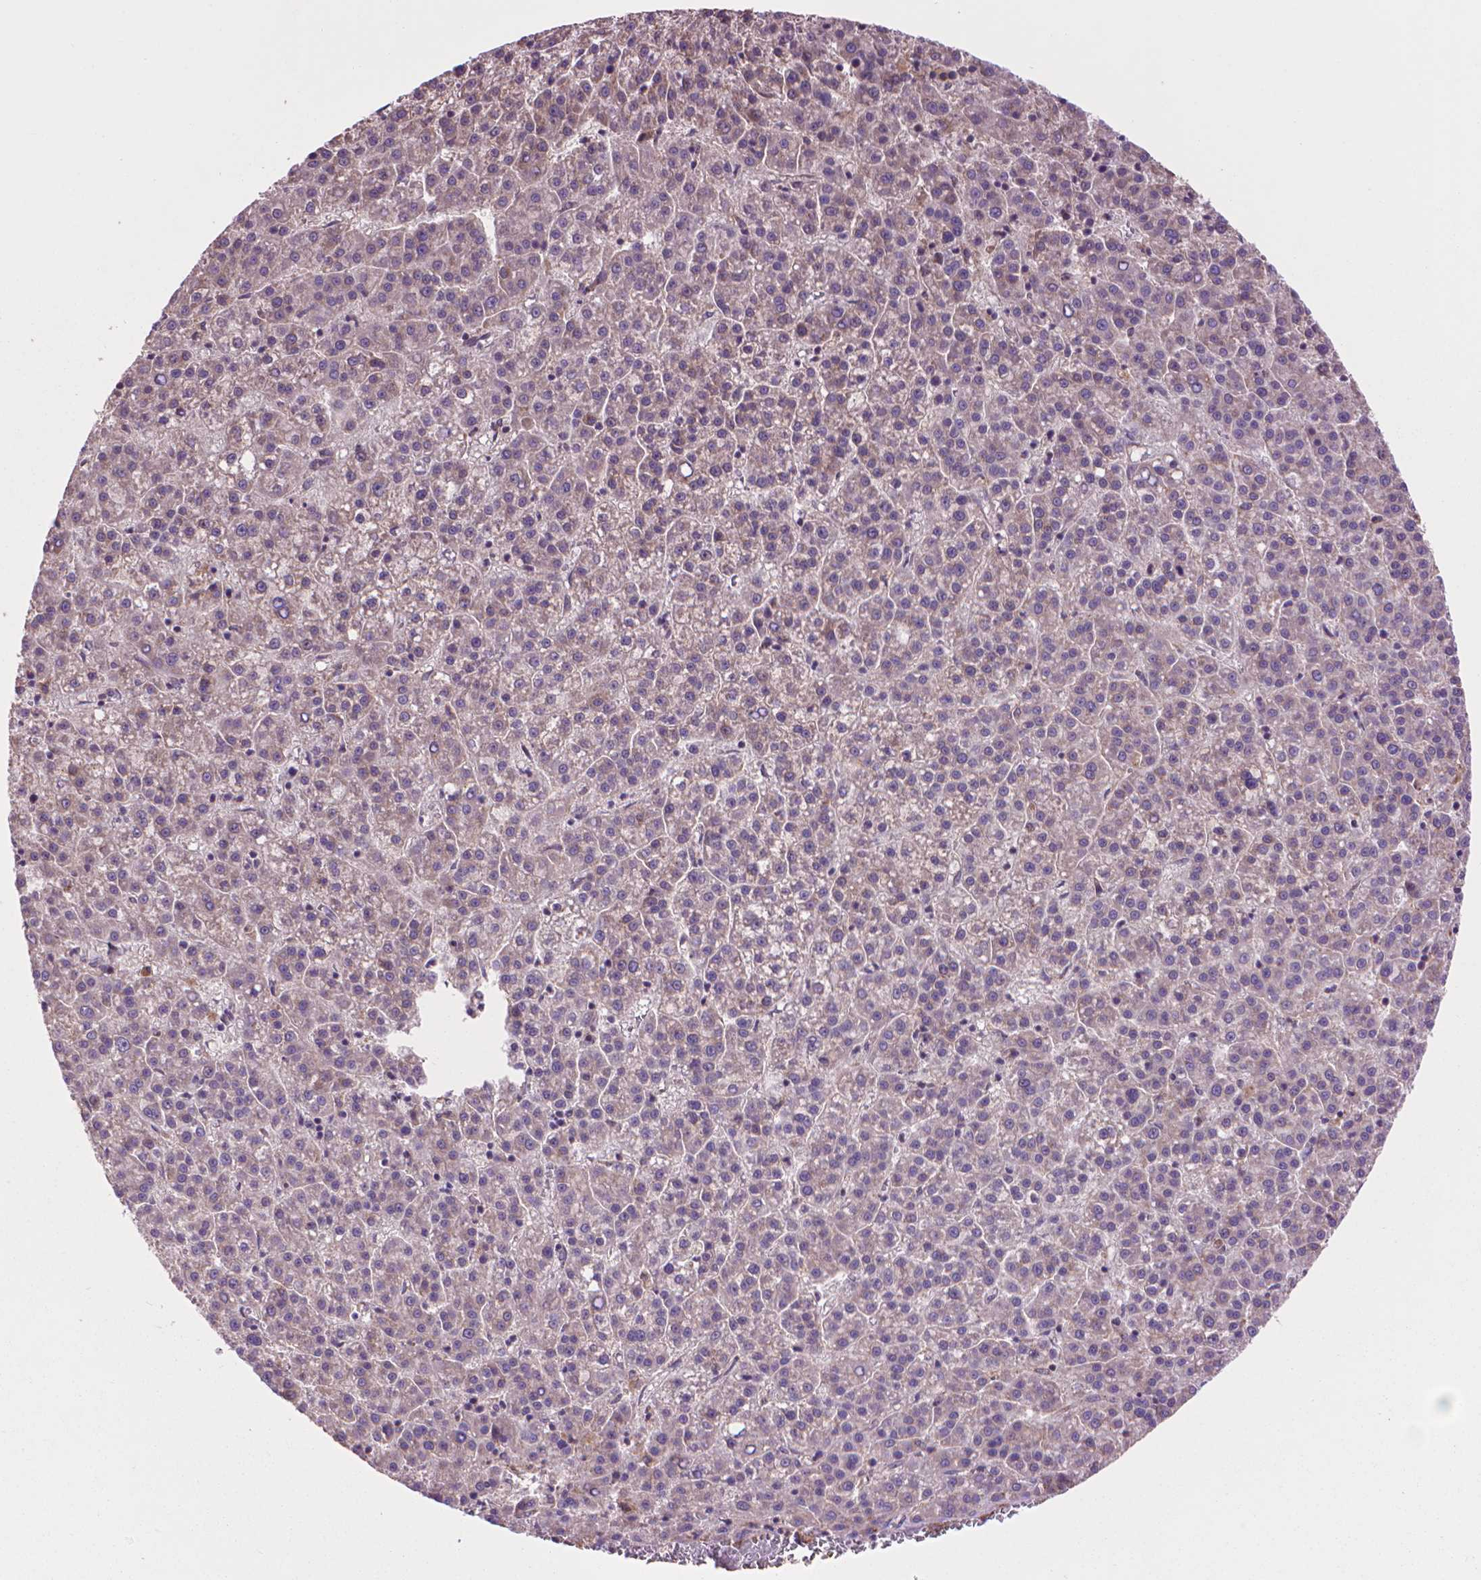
{"staining": {"intensity": "negative", "quantity": "none", "location": "none"}, "tissue": "liver cancer", "cell_type": "Tumor cells", "image_type": "cancer", "snomed": [{"axis": "morphology", "description": "Carcinoma, Hepatocellular, NOS"}, {"axis": "topography", "description": "Liver"}], "caption": "Tumor cells are negative for protein expression in human liver hepatocellular carcinoma.", "gene": "GLB1", "patient": {"sex": "female", "age": 58}}